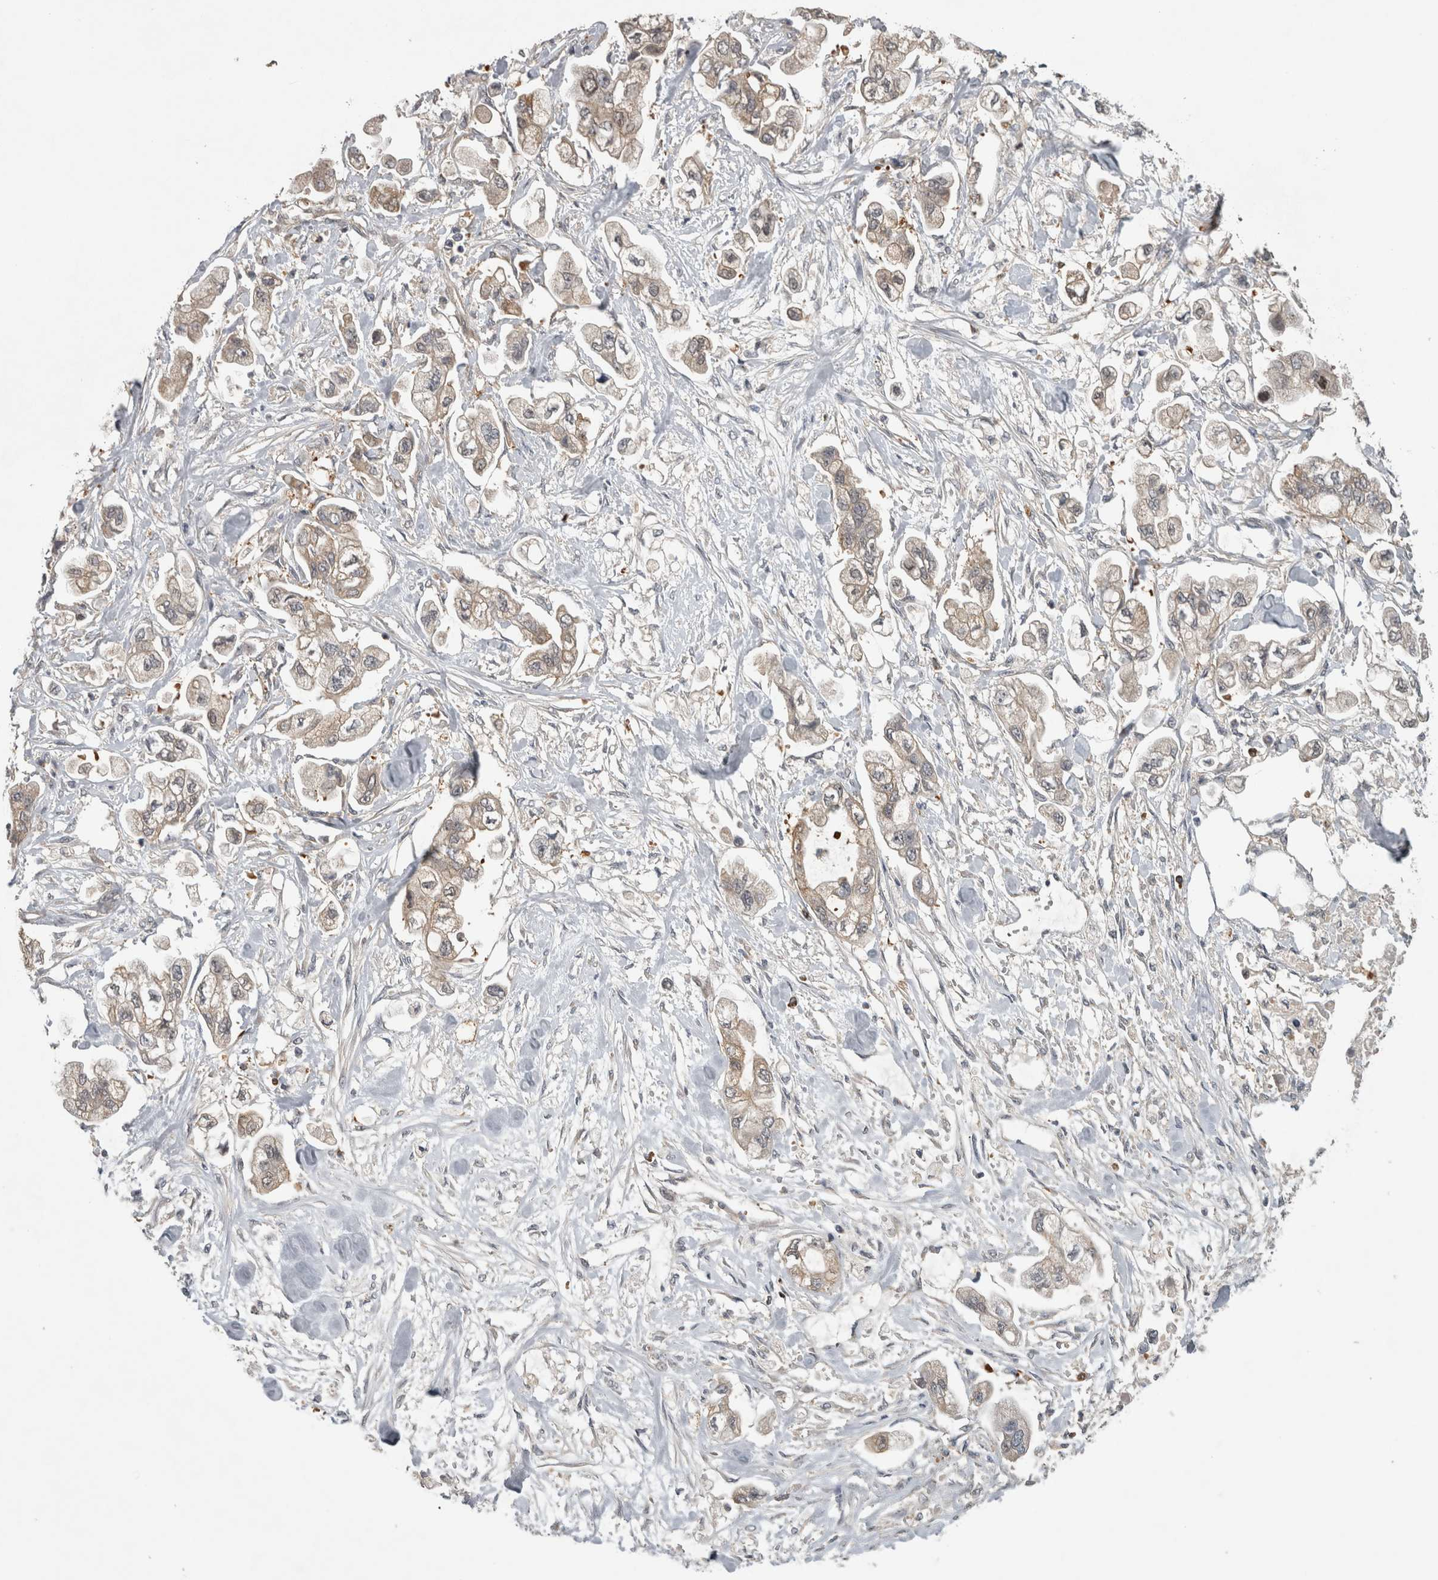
{"staining": {"intensity": "weak", "quantity": ">75%", "location": "cytoplasmic/membranous"}, "tissue": "stomach cancer", "cell_type": "Tumor cells", "image_type": "cancer", "snomed": [{"axis": "morphology", "description": "Normal tissue, NOS"}, {"axis": "morphology", "description": "Adenocarcinoma, NOS"}, {"axis": "topography", "description": "Stomach"}], "caption": "Immunohistochemistry staining of stomach cancer (adenocarcinoma), which displays low levels of weak cytoplasmic/membranous expression in about >75% of tumor cells indicating weak cytoplasmic/membranous protein staining. The staining was performed using DAB (brown) for protein detection and nuclei were counterstained in hematoxylin (blue).", "gene": "TRMT61B", "patient": {"sex": "male", "age": 62}}